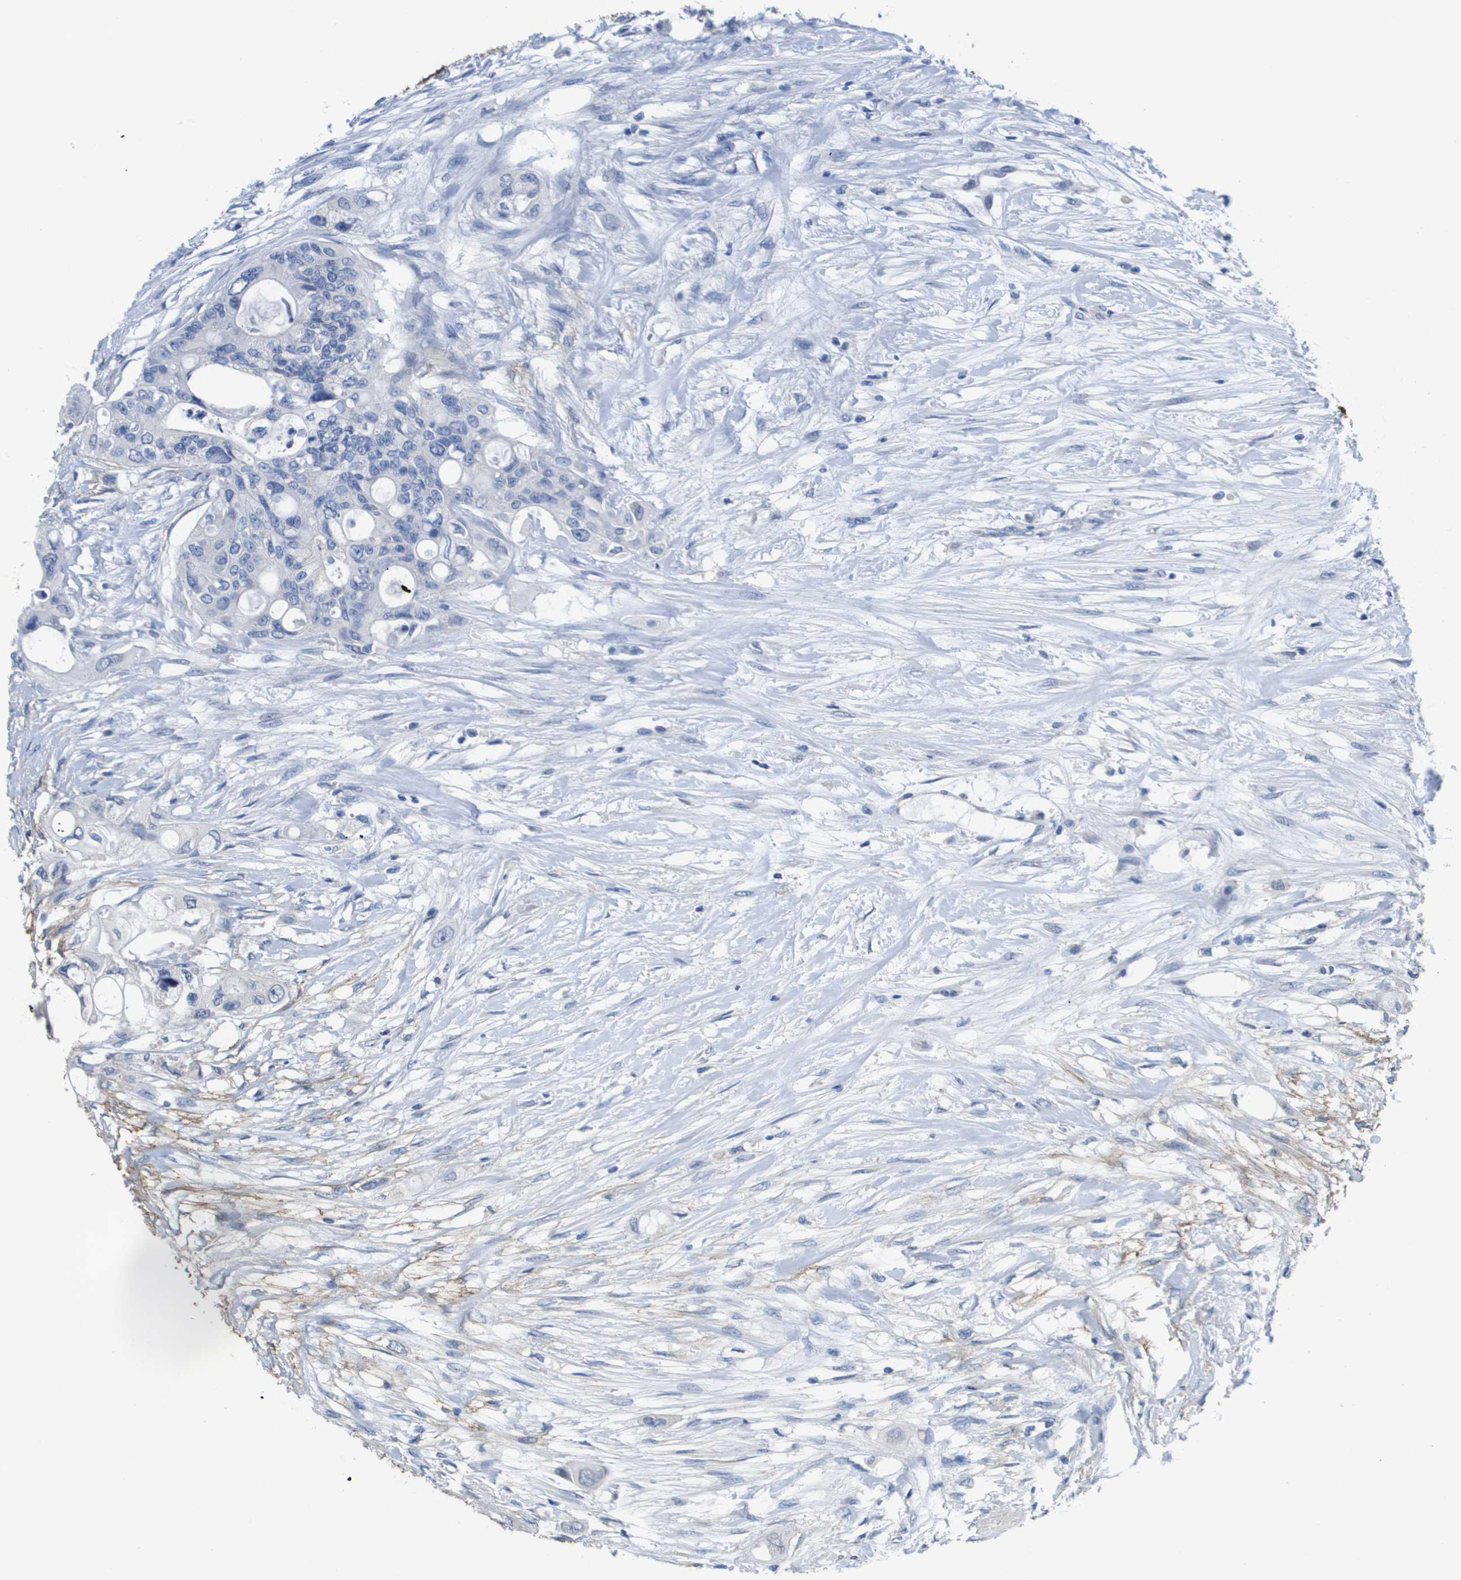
{"staining": {"intensity": "negative", "quantity": "none", "location": "none"}, "tissue": "colorectal cancer", "cell_type": "Tumor cells", "image_type": "cancer", "snomed": [{"axis": "morphology", "description": "Adenocarcinoma, NOS"}, {"axis": "topography", "description": "Colon"}], "caption": "This micrograph is of adenocarcinoma (colorectal) stained with immunohistochemistry to label a protein in brown with the nuclei are counter-stained blue. There is no expression in tumor cells.", "gene": "CA9", "patient": {"sex": "female", "age": 57}}